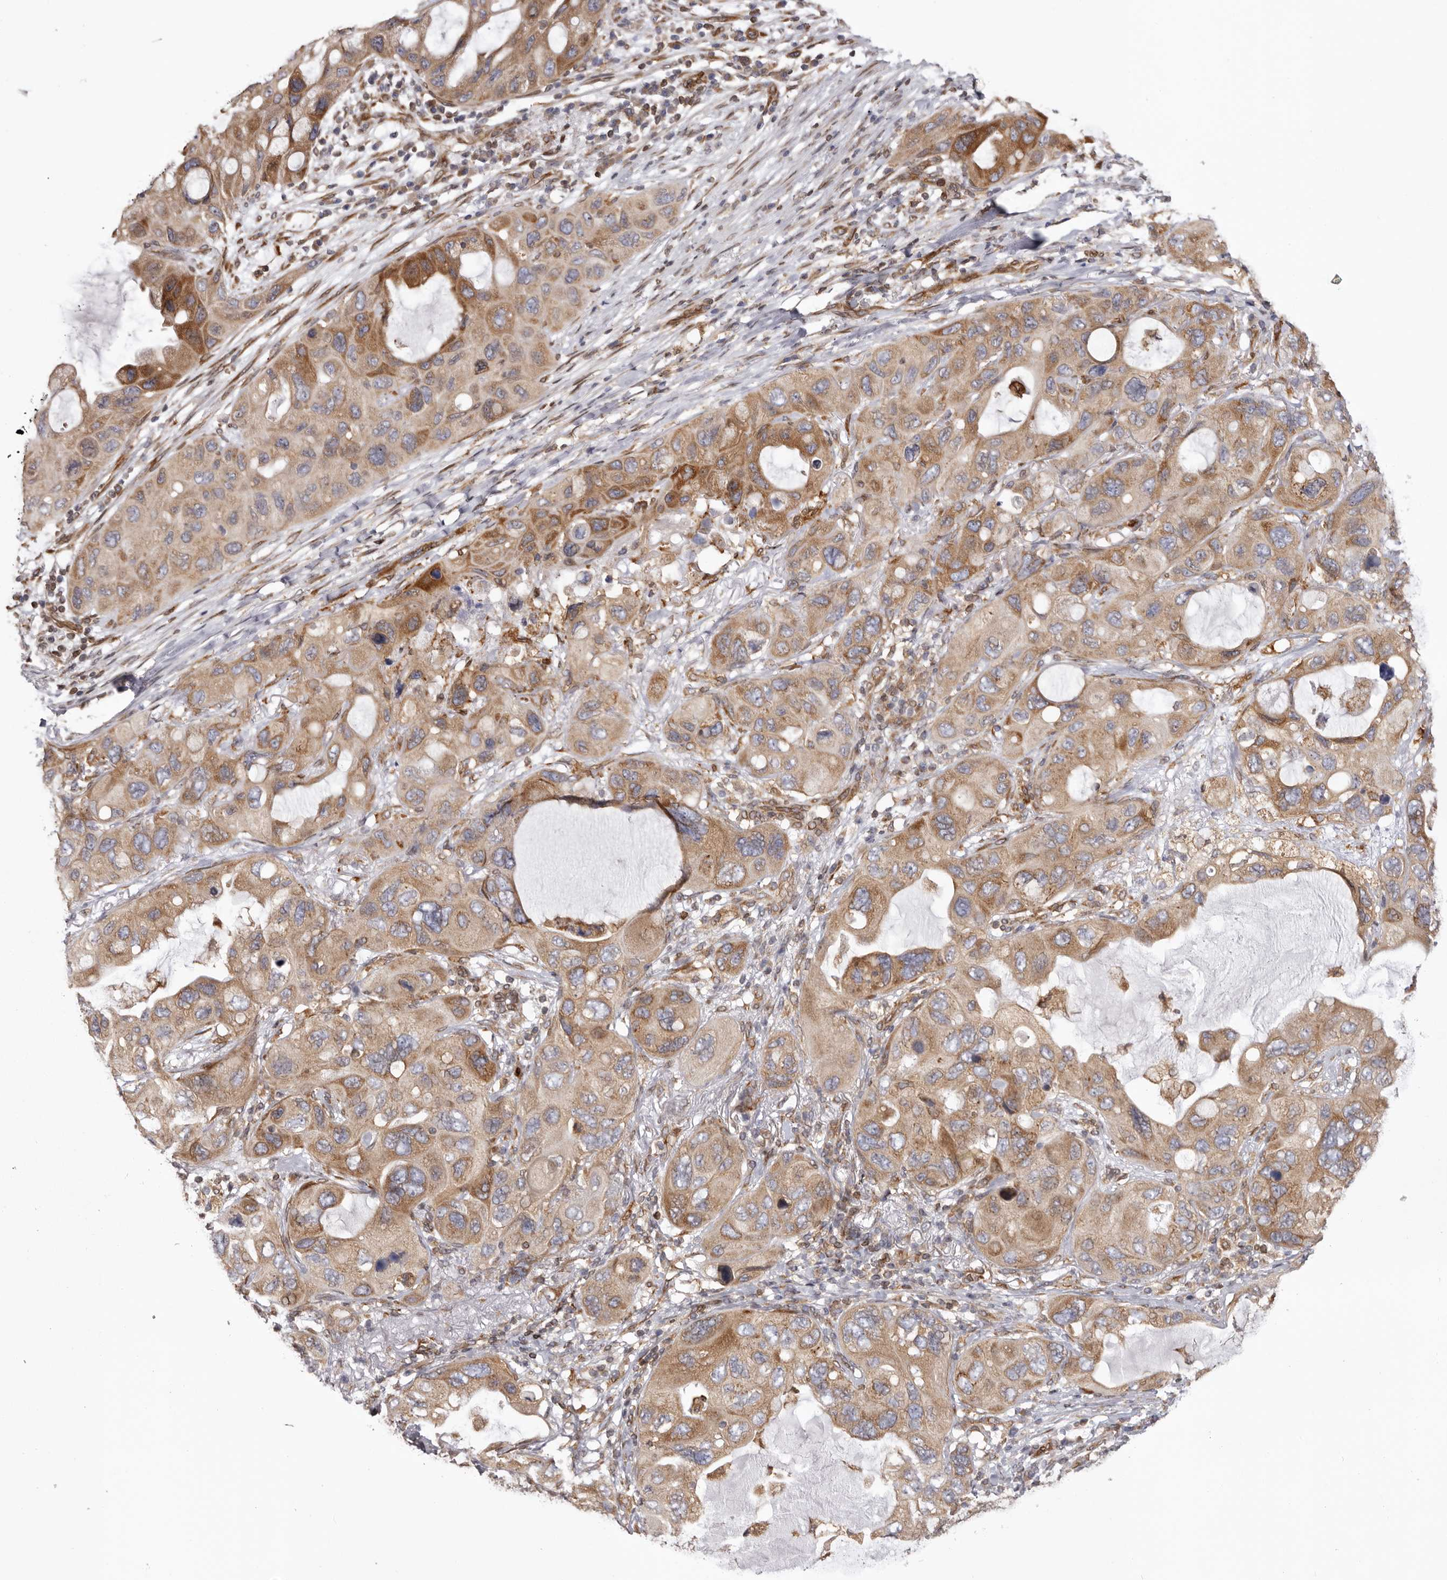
{"staining": {"intensity": "moderate", "quantity": ">75%", "location": "cytoplasmic/membranous"}, "tissue": "lung cancer", "cell_type": "Tumor cells", "image_type": "cancer", "snomed": [{"axis": "morphology", "description": "Squamous cell carcinoma, NOS"}, {"axis": "topography", "description": "Lung"}], "caption": "Lung squamous cell carcinoma stained with immunohistochemistry reveals moderate cytoplasmic/membranous expression in about >75% of tumor cells.", "gene": "C4orf3", "patient": {"sex": "female", "age": 73}}